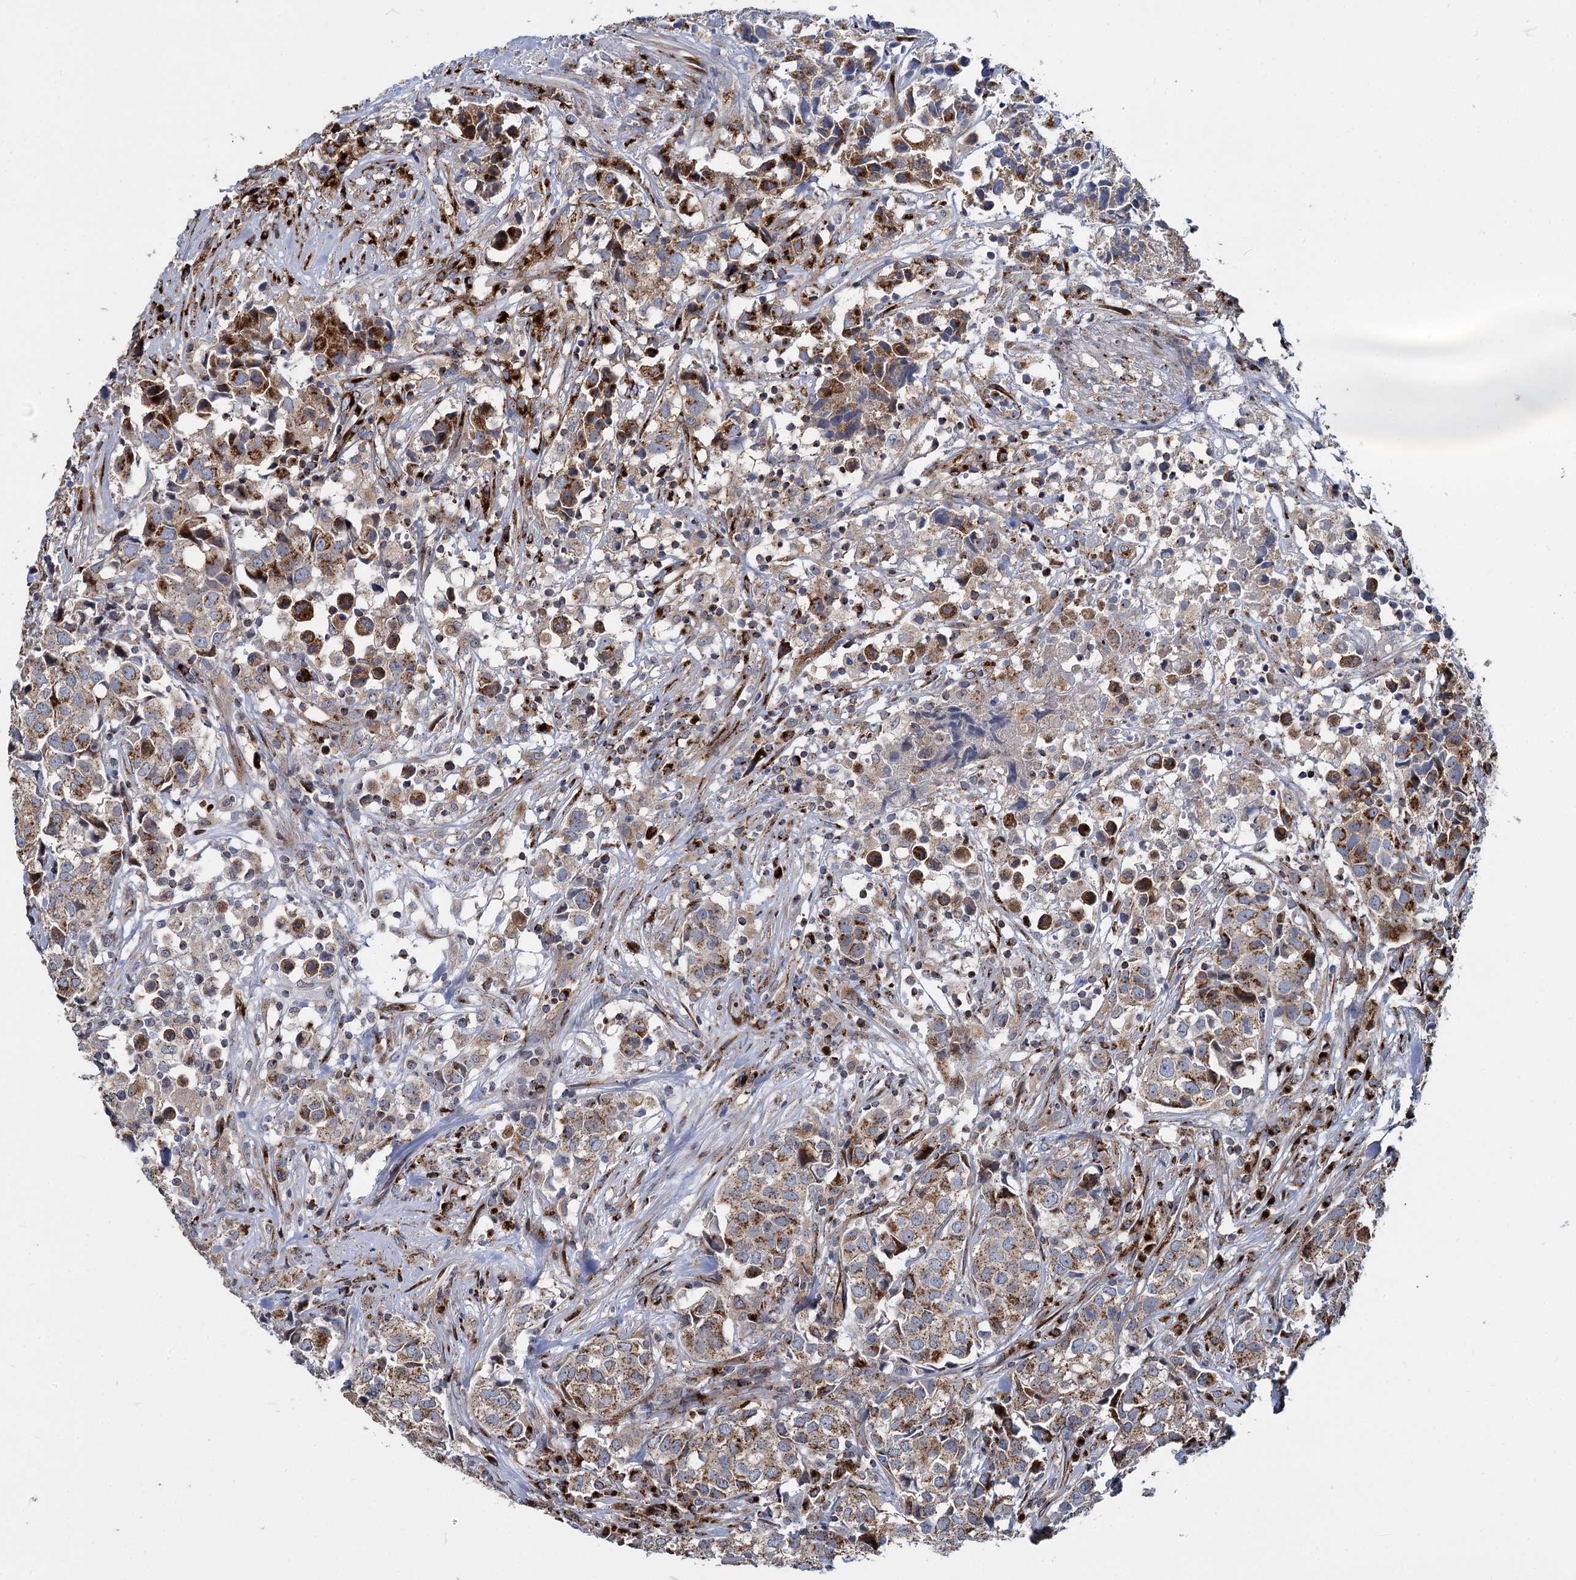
{"staining": {"intensity": "moderate", "quantity": ">75%", "location": "cytoplasmic/membranous"}, "tissue": "urothelial cancer", "cell_type": "Tumor cells", "image_type": "cancer", "snomed": [{"axis": "morphology", "description": "Urothelial carcinoma, High grade"}, {"axis": "topography", "description": "Urinary bladder"}], "caption": "A brown stain highlights moderate cytoplasmic/membranous expression of a protein in urothelial cancer tumor cells.", "gene": "SUPT20H", "patient": {"sex": "female", "age": 75}}